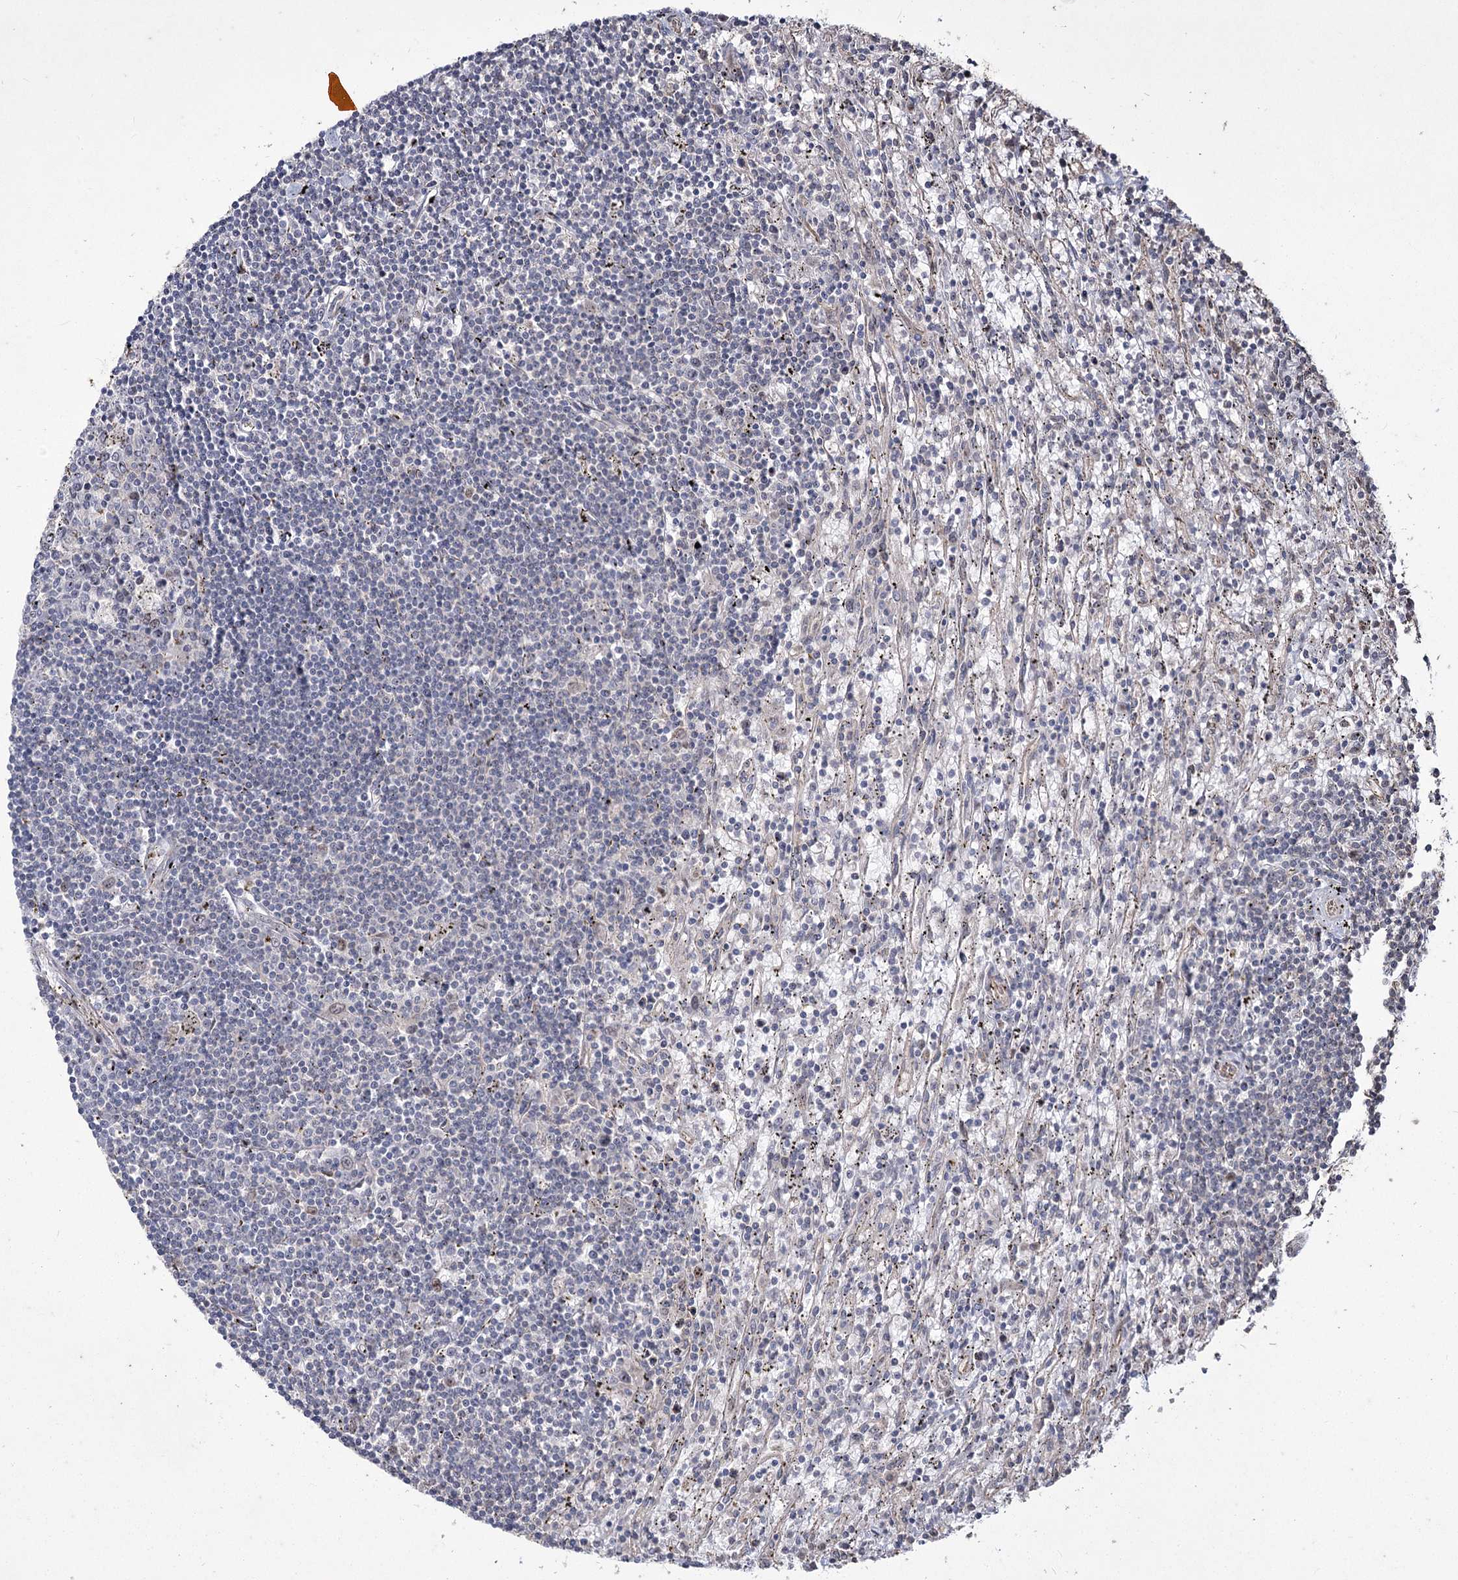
{"staining": {"intensity": "negative", "quantity": "none", "location": "none"}, "tissue": "lymphoma", "cell_type": "Tumor cells", "image_type": "cancer", "snomed": [{"axis": "morphology", "description": "Malignant lymphoma, non-Hodgkin's type, Low grade"}, {"axis": "topography", "description": "Spleen"}], "caption": "The histopathology image shows no significant positivity in tumor cells of low-grade malignant lymphoma, non-Hodgkin's type.", "gene": "PRC1", "patient": {"sex": "male", "age": 76}}